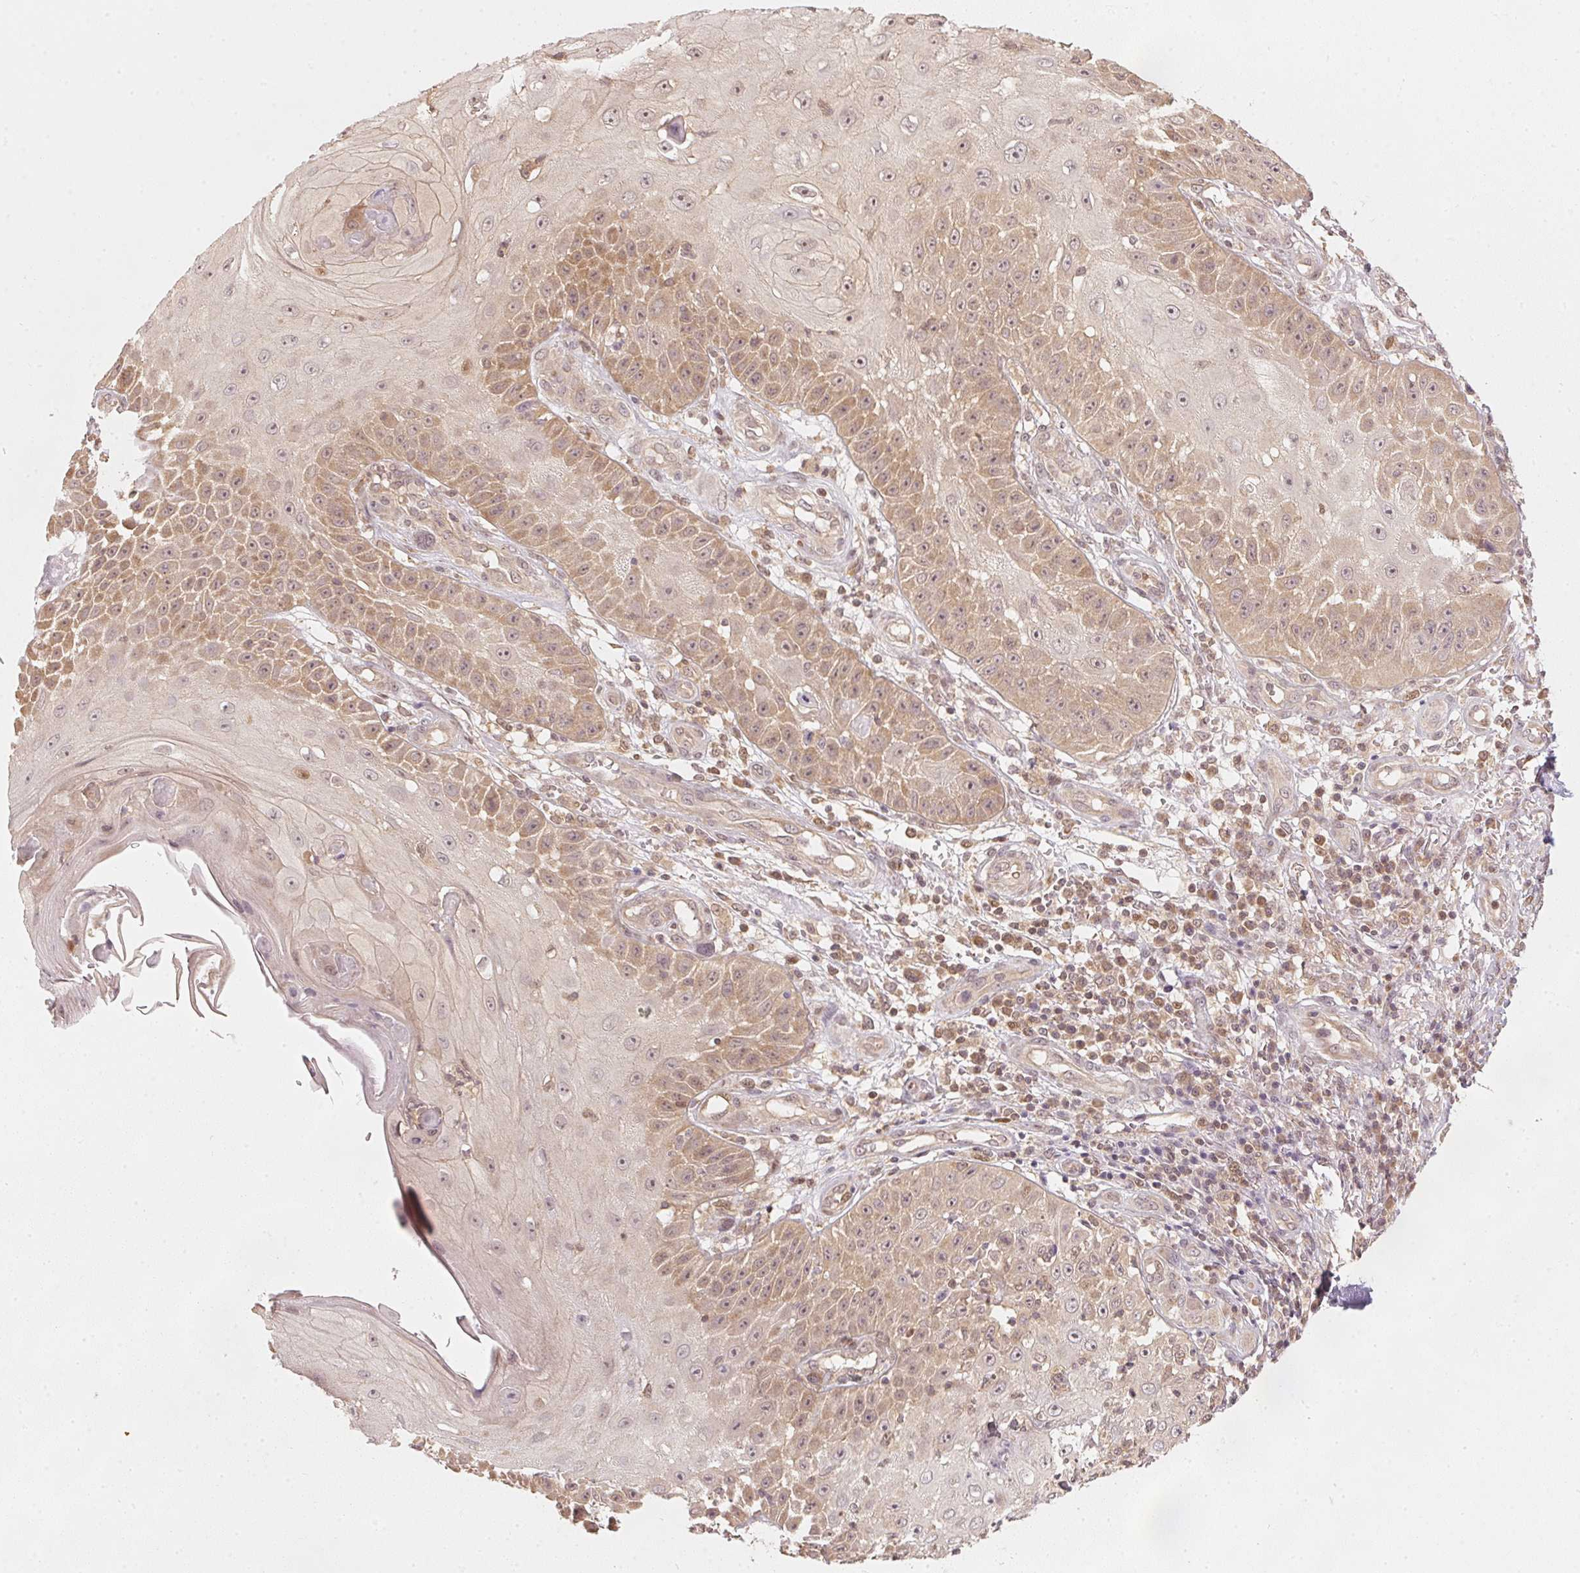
{"staining": {"intensity": "weak", "quantity": ">75%", "location": "cytoplasmic/membranous,nuclear"}, "tissue": "skin cancer", "cell_type": "Tumor cells", "image_type": "cancer", "snomed": [{"axis": "morphology", "description": "Squamous cell carcinoma, NOS"}, {"axis": "topography", "description": "Skin"}], "caption": "Skin cancer (squamous cell carcinoma) stained with immunohistochemistry (IHC) shows weak cytoplasmic/membranous and nuclear expression in approximately >75% of tumor cells.", "gene": "UBE2L3", "patient": {"sex": "male", "age": 70}}